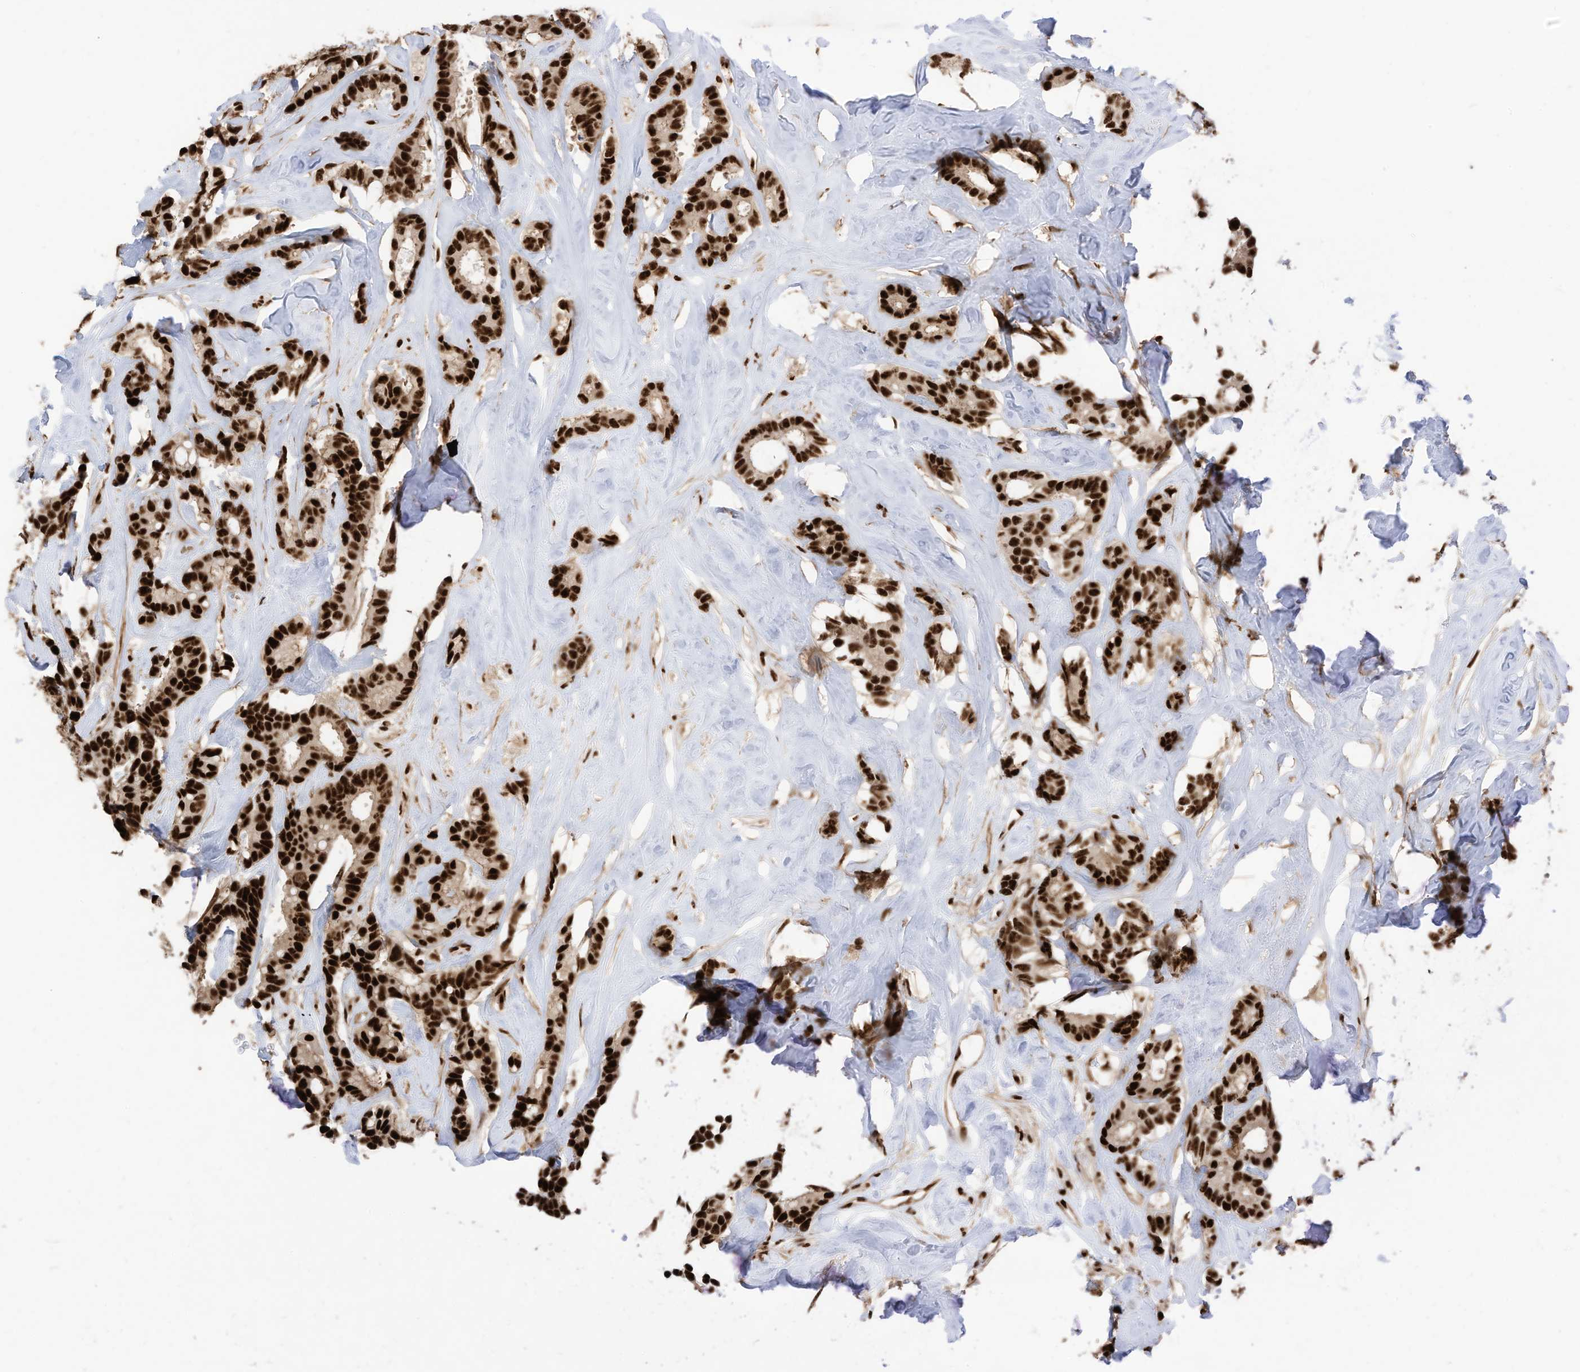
{"staining": {"intensity": "strong", "quantity": ">75%", "location": "nuclear"}, "tissue": "breast cancer", "cell_type": "Tumor cells", "image_type": "cancer", "snomed": [{"axis": "morphology", "description": "Duct carcinoma"}, {"axis": "topography", "description": "Breast"}], "caption": "Infiltrating ductal carcinoma (breast) stained for a protein (brown) reveals strong nuclear positive staining in approximately >75% of tumor cells.", "gene": "SF3A3", "patient": {"sex": "female", "age": 40}}